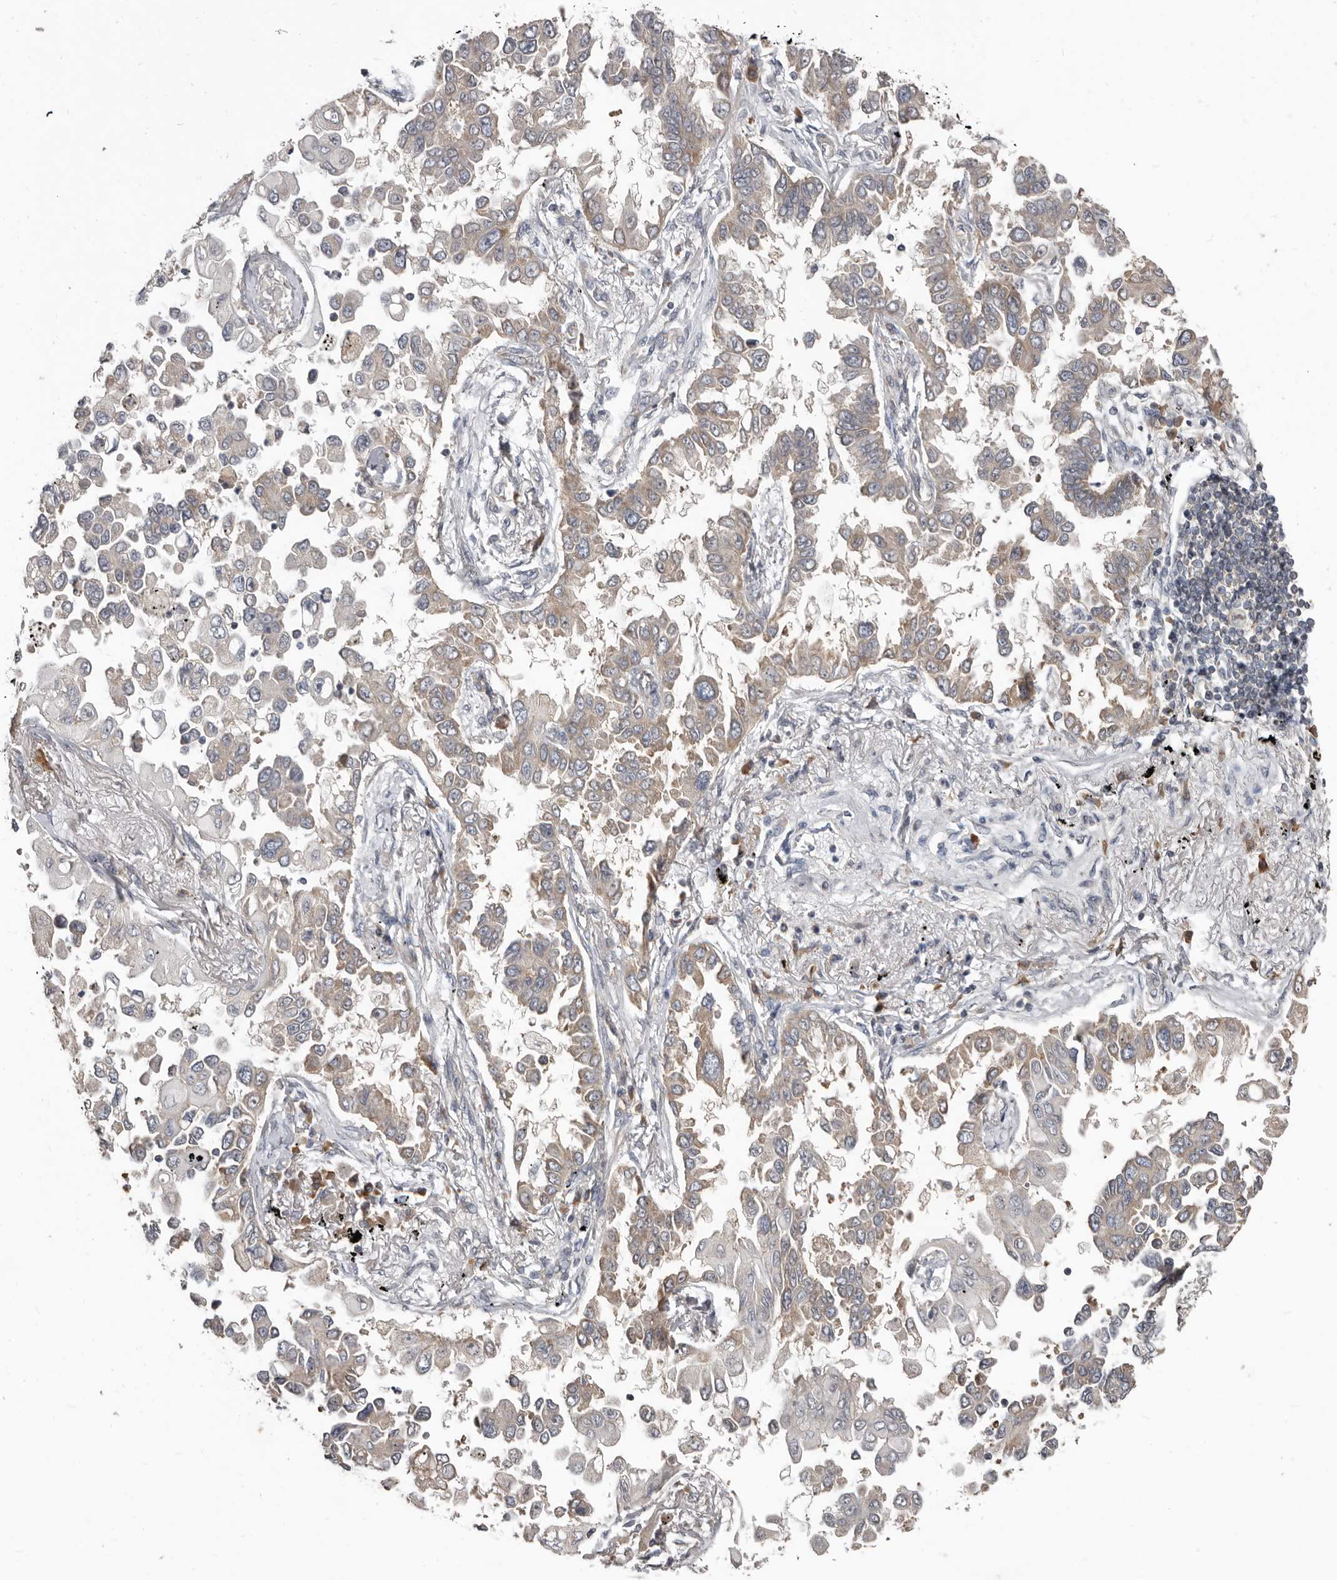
{"staining": {"intensity": "weak", "quantity": "25%-75%", "location": "cytoplasmic/membranous"}, "tissue": "lung cancer", "cell_type": "Tumor cells", "image_type": "cancer", "snomed": [{"axis": "morphology", "description": "Adenocarcinoma, NOS"}, {"axis": "topography", "description": "Lung"}], "caption": "Protein analysis of adenocarcinoma (lung) tissue demonstrates weak cytoplasmic/membranous positivity in about 25%-75% of tumor cells.", "gene": "AKNAD1", "patient": {"sex": "female", "age": 67}}